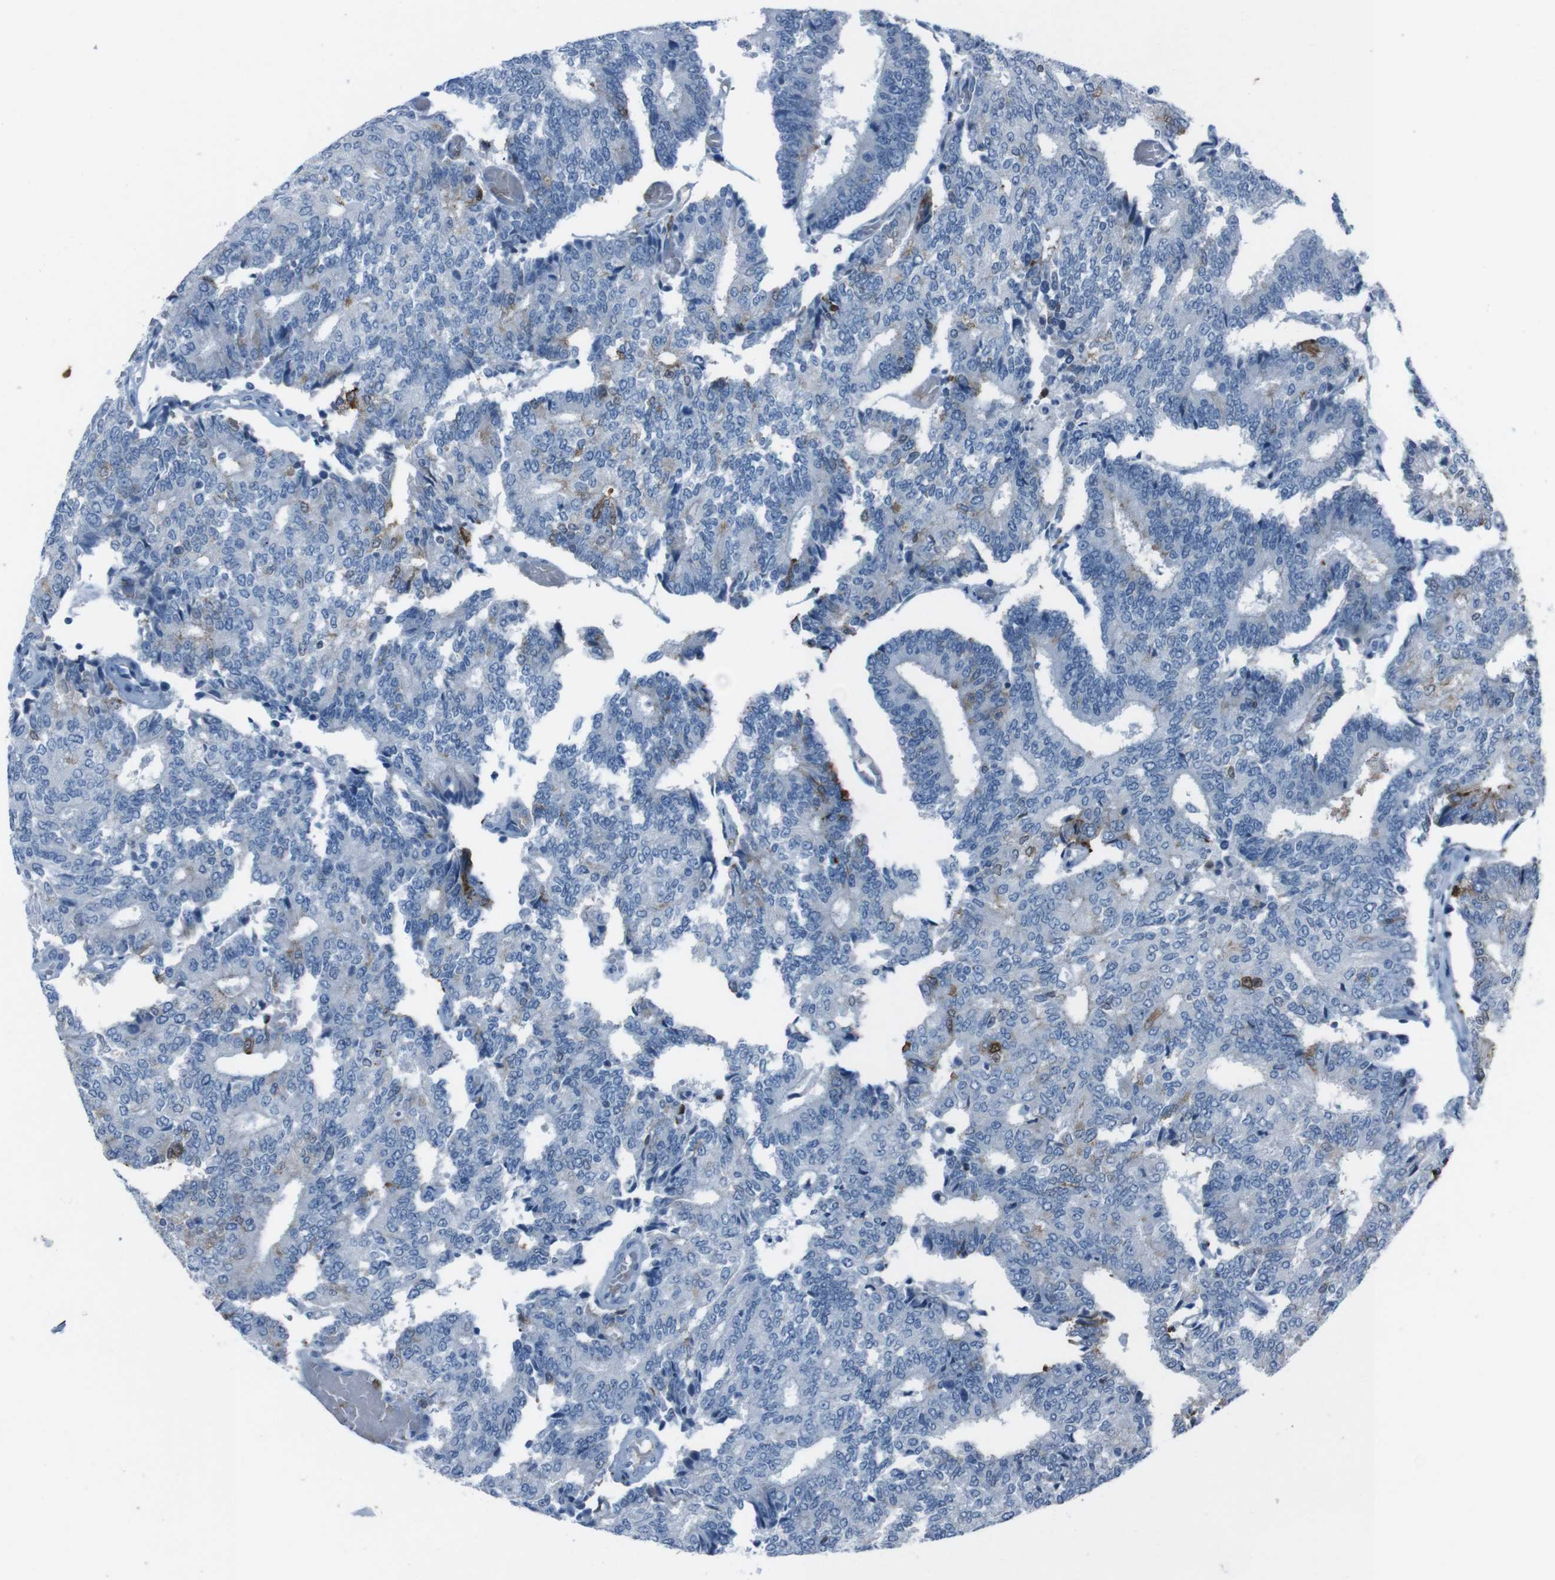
{"staining": {"intensity": "strong", "quantity": "<25%", "location": "cytoplasmic/membranous"}, "tissue": "prostate cancer", "cell_type": "Tumor cells", "image_type": "cancer", "snomed": [{"axis": "morphology", "description": "Adenocarcinoma, High grade"}, {"axis": "topography", "description": "Prostate"}], "caption": "Immunohistochemistry (DAB (3,3'-diaminobenzidine)) staining of human prostate cancer (adenocarcinoma (high-grade)) exhibits strong cytoplasmic/membranous protein staining in approximately <25% of tumor cells. Immunohistochemistry stains the protein in brown and the nuclei are stained blue.", "gene": "ST6GAL1", "patient": {"sex": "male", "age": 55}}